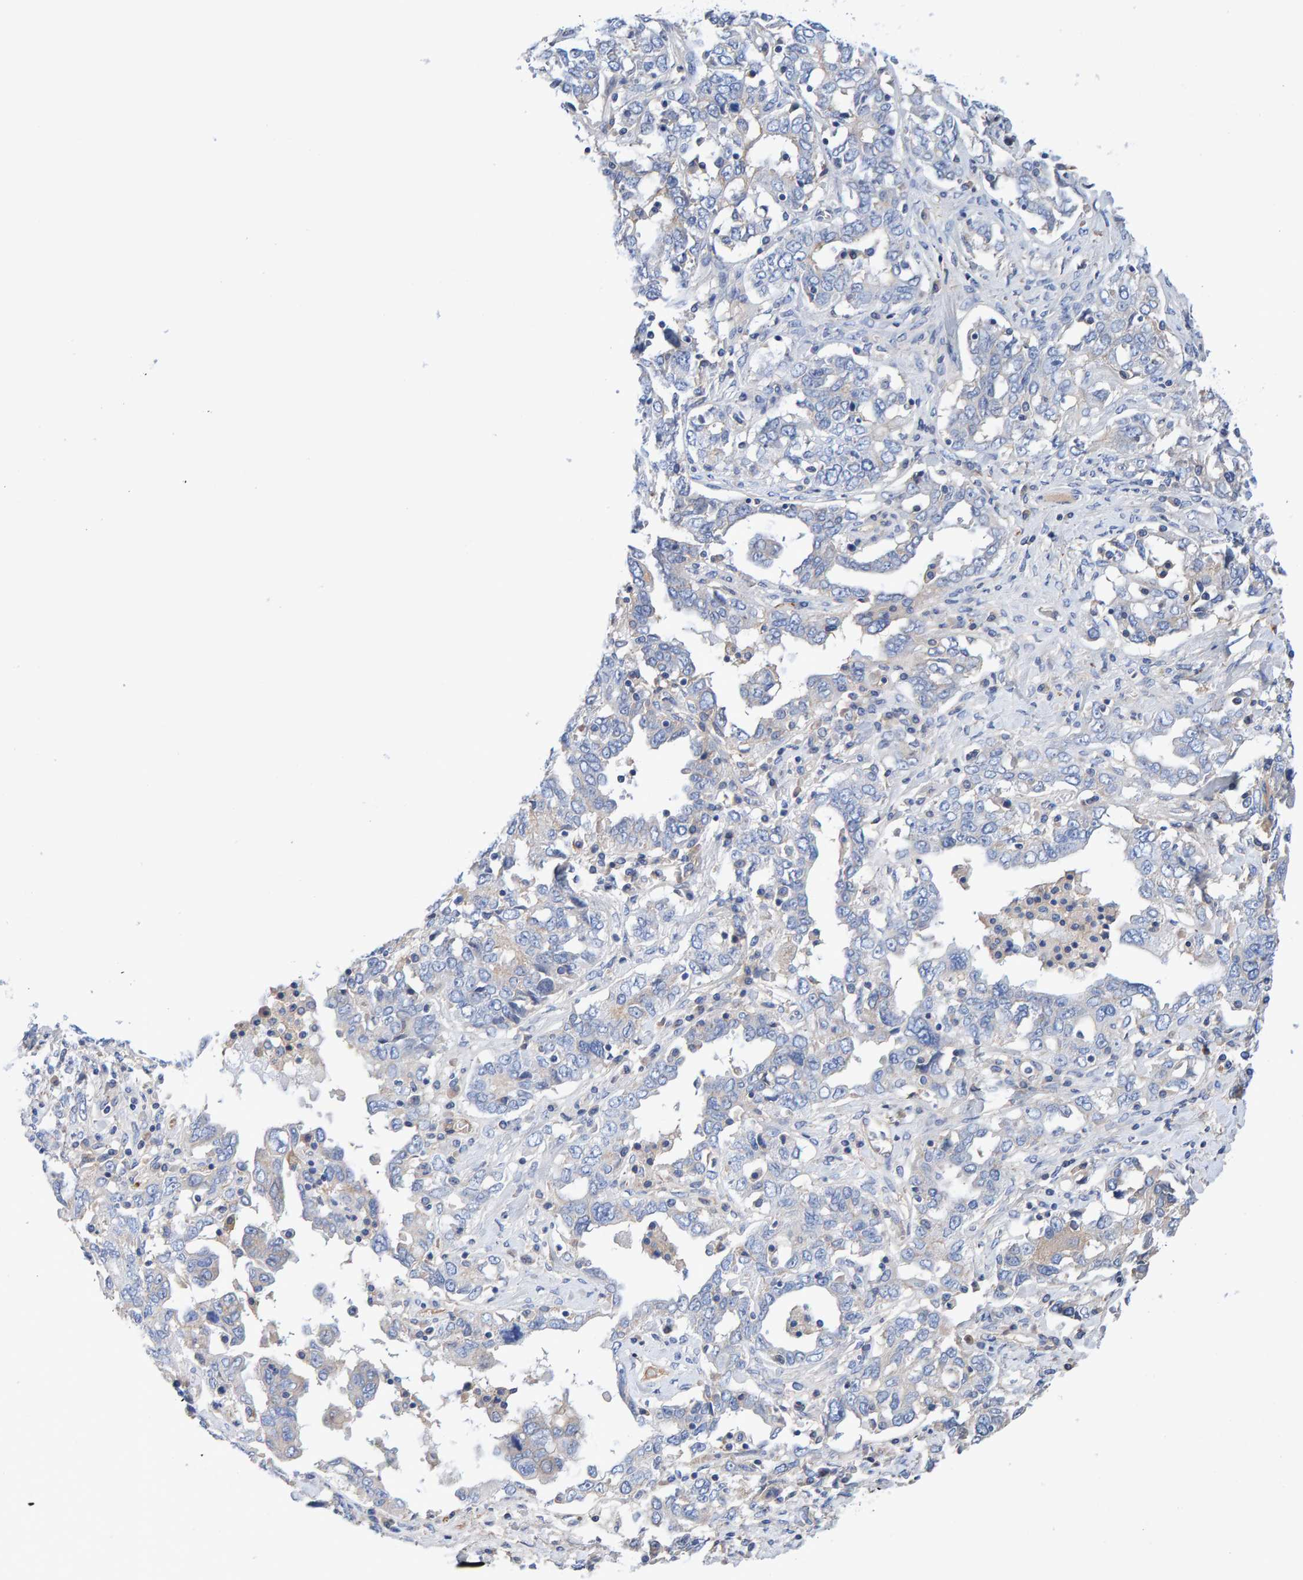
{"staining": {"intensity": "negative", "quantity": "none", "location": "none"}, "tissue": "ovarian cancer", "cell_type": "Tumor cells", "image_type": "cancer", "snomed": [{"axis": "morphology", "description": "Cystadenocarcinoma, mucinous, NOS"}, {"axis": "topography", "description": "Ovary"}], "caption": "Immunohistochemistry micrograph of neoplastic tissue: human mucinous cystadenocarcinoma (ovarian) stained with DAB (3,3'-diaminobenzidine) shows no significant protein expression in tumor cells.", "gene": "EFR3A", "patient": {"sex": "female", "age": 73}}